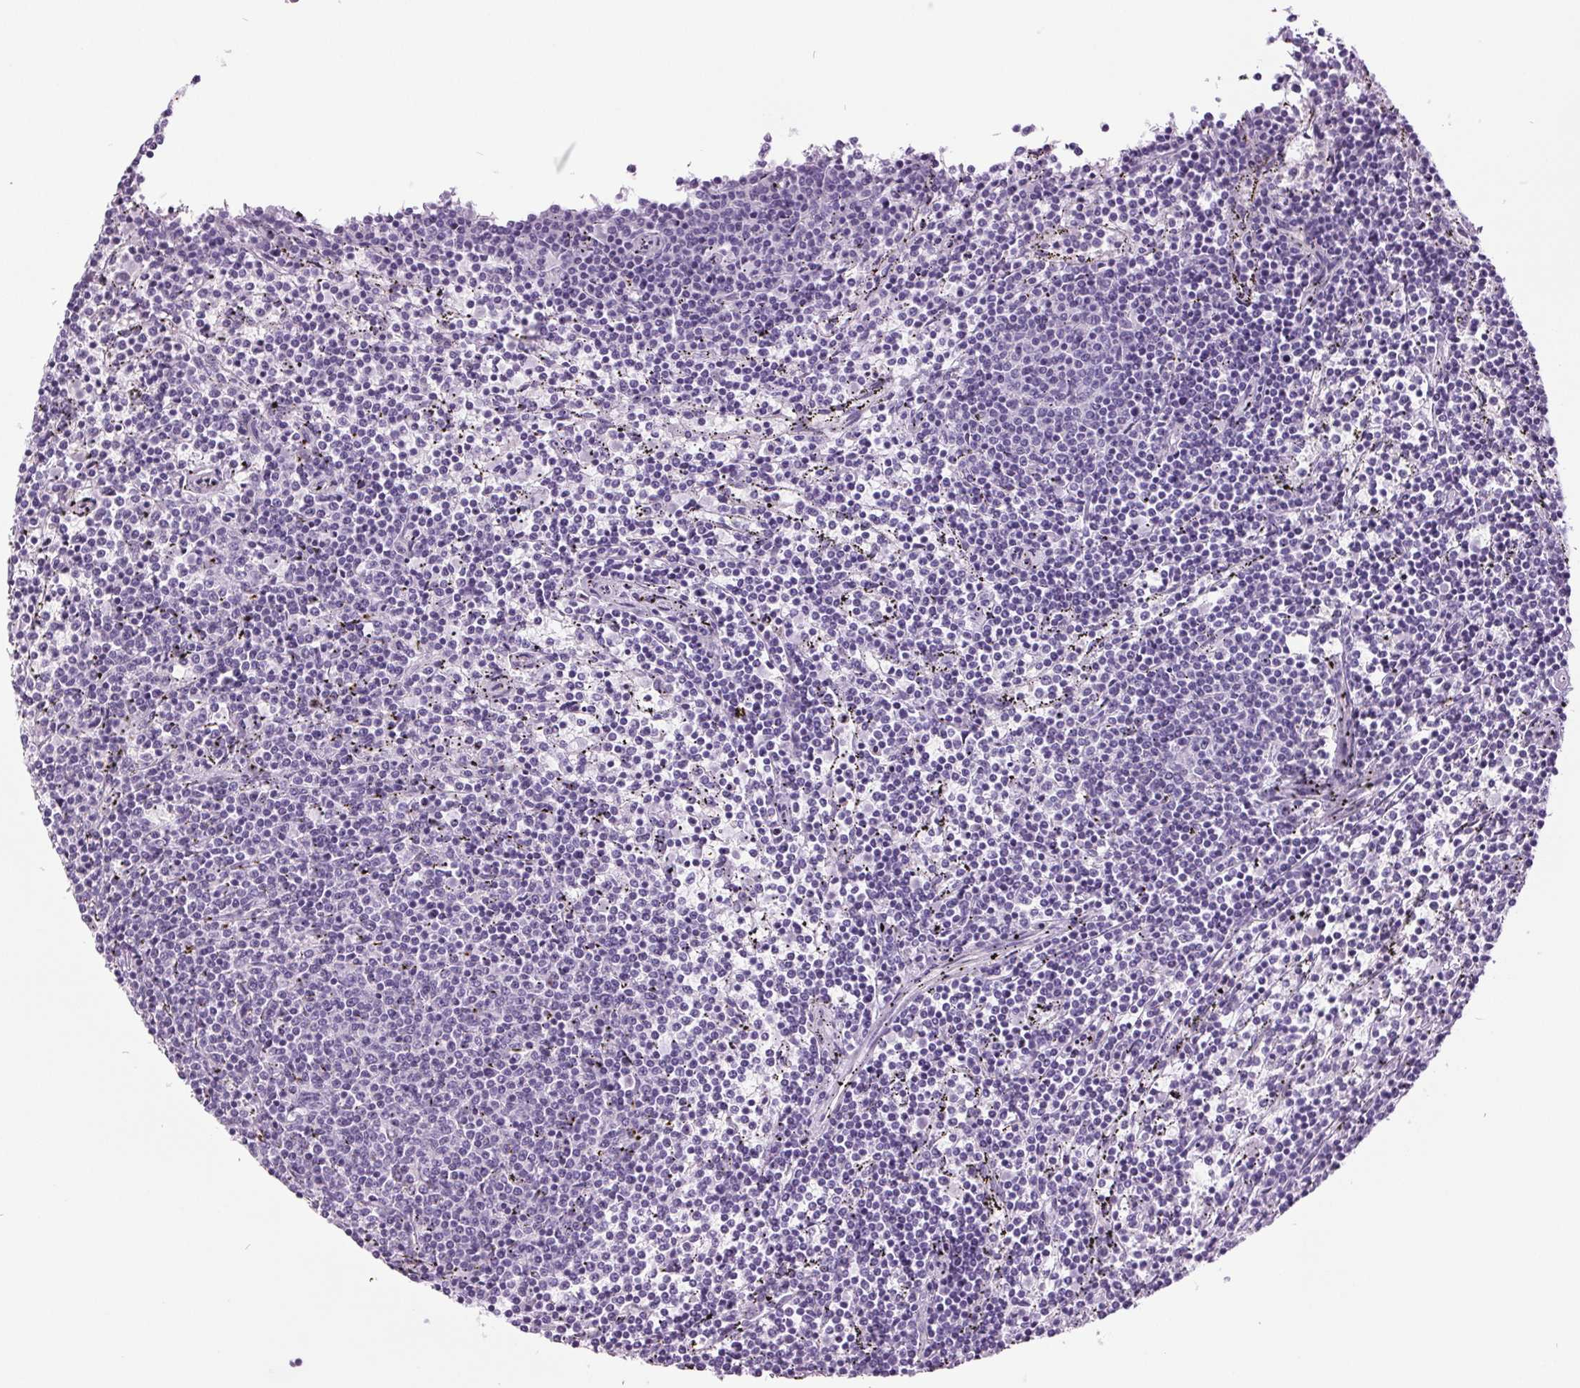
{"staining": {"intensity": "negative", "quantity": "none", "location": "none"}, "tissue": "lymphoma", "cell_type": "Tumor cells", "image_type": "cancer", "snomed": [{"axis": "morphology", "description": "Malignant lymphoma, non-Hodgkin's type, Low grade"}, {"axis": "topography", "description": "Spleen"}], "caption": "Tumor cells show no significant expression in lymphoma.", "gene": "ODAD2", "patient": {"sex": "female", "age": 50}}